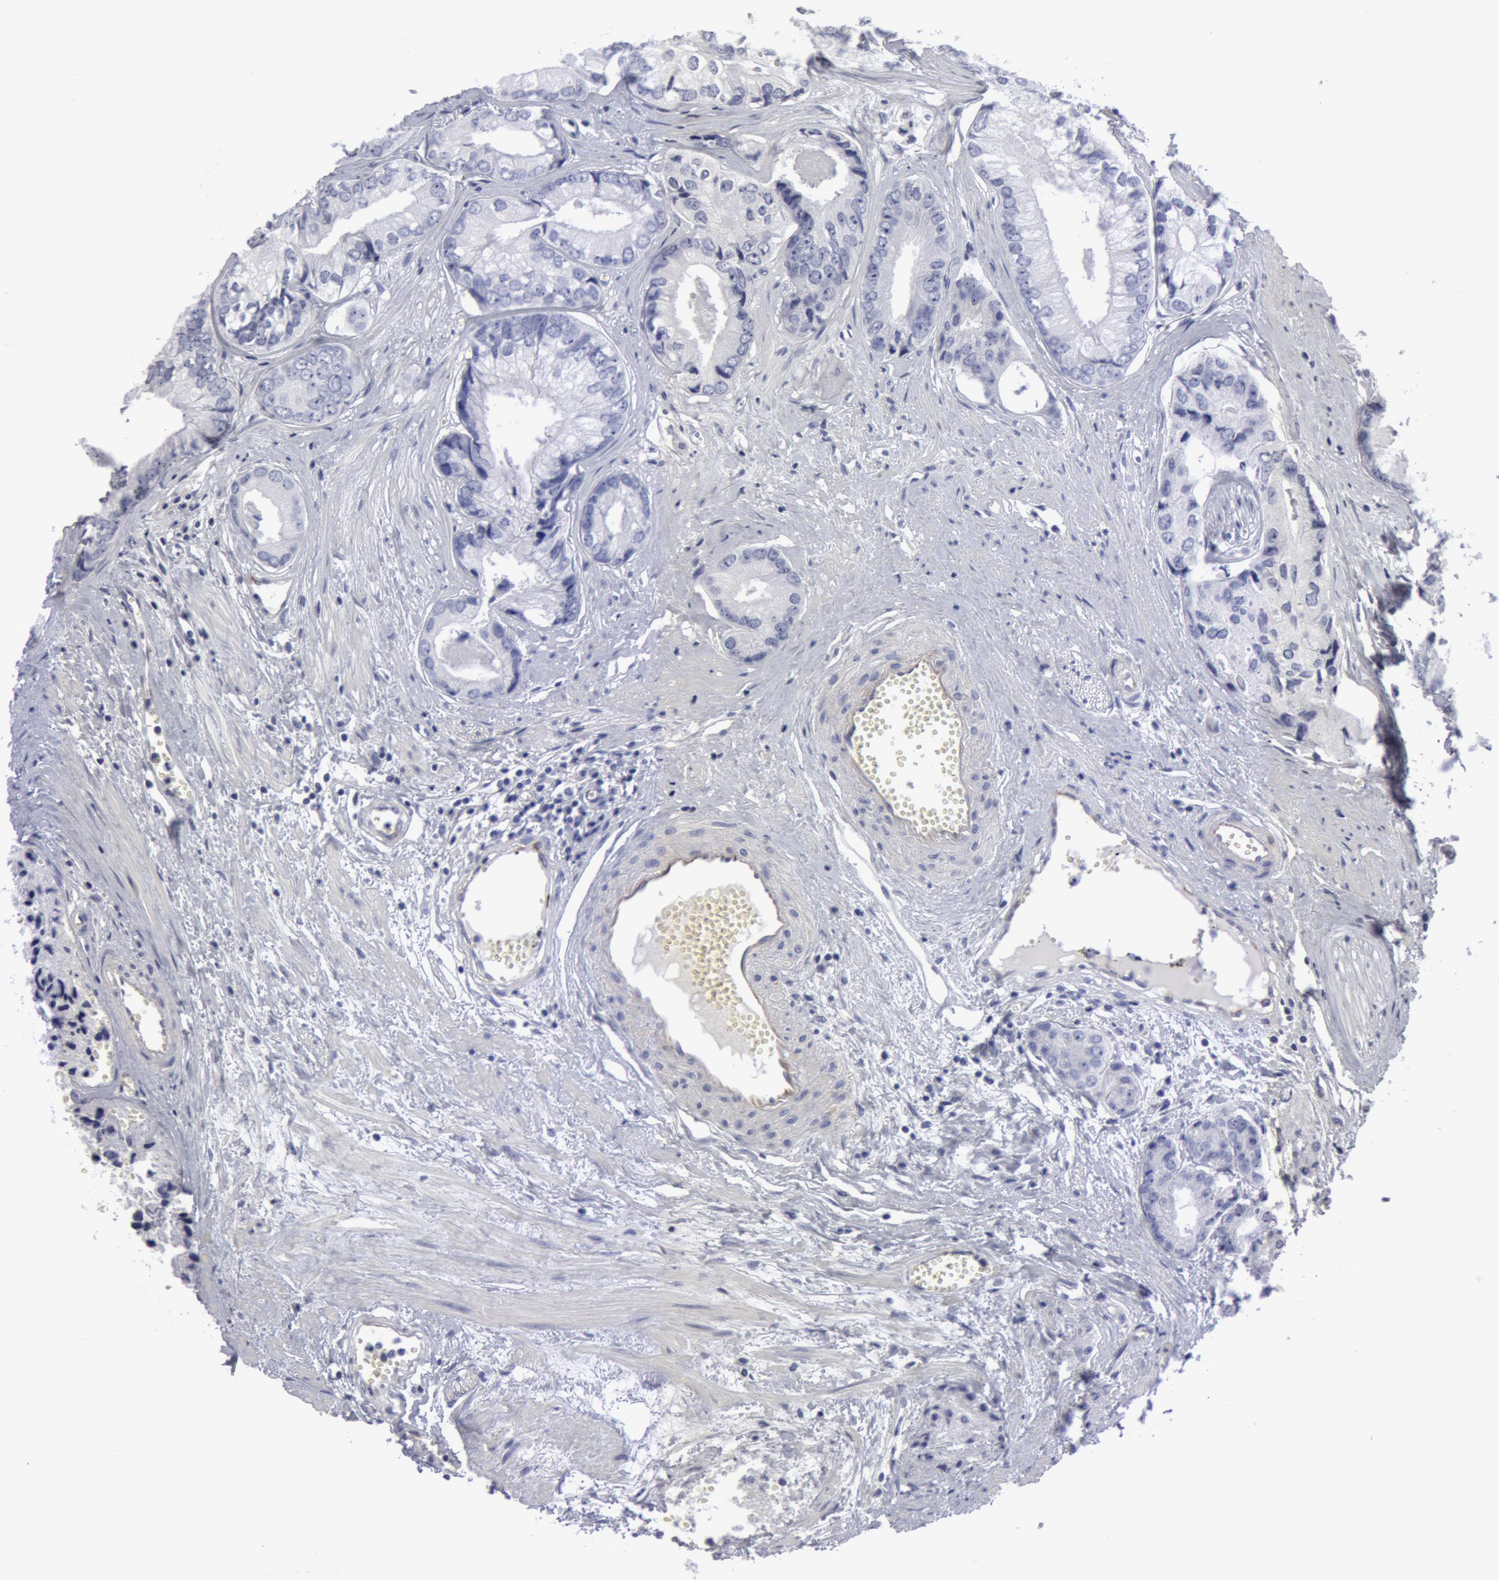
{"staining": {"intensity": "negative", "quantity": "none", "location": "none"}, "tissue": "prostate cancer", "cell_type": "Tumor cells", "image_type": "cancer", "snomed": [{"axis": "morphology", "description": "Adenocarcinoma, High grade"}, {"axis": "topography", "description": "Prostate"}], "caption": "Protein analysis of prostate cancer (adenocarcinoma (high-grade)) reveals no significant positivity in tumor cells. Nuclei are stained in blue.", "gene": "SMC1B", "patient": {"sex": "male", "age": 56}}